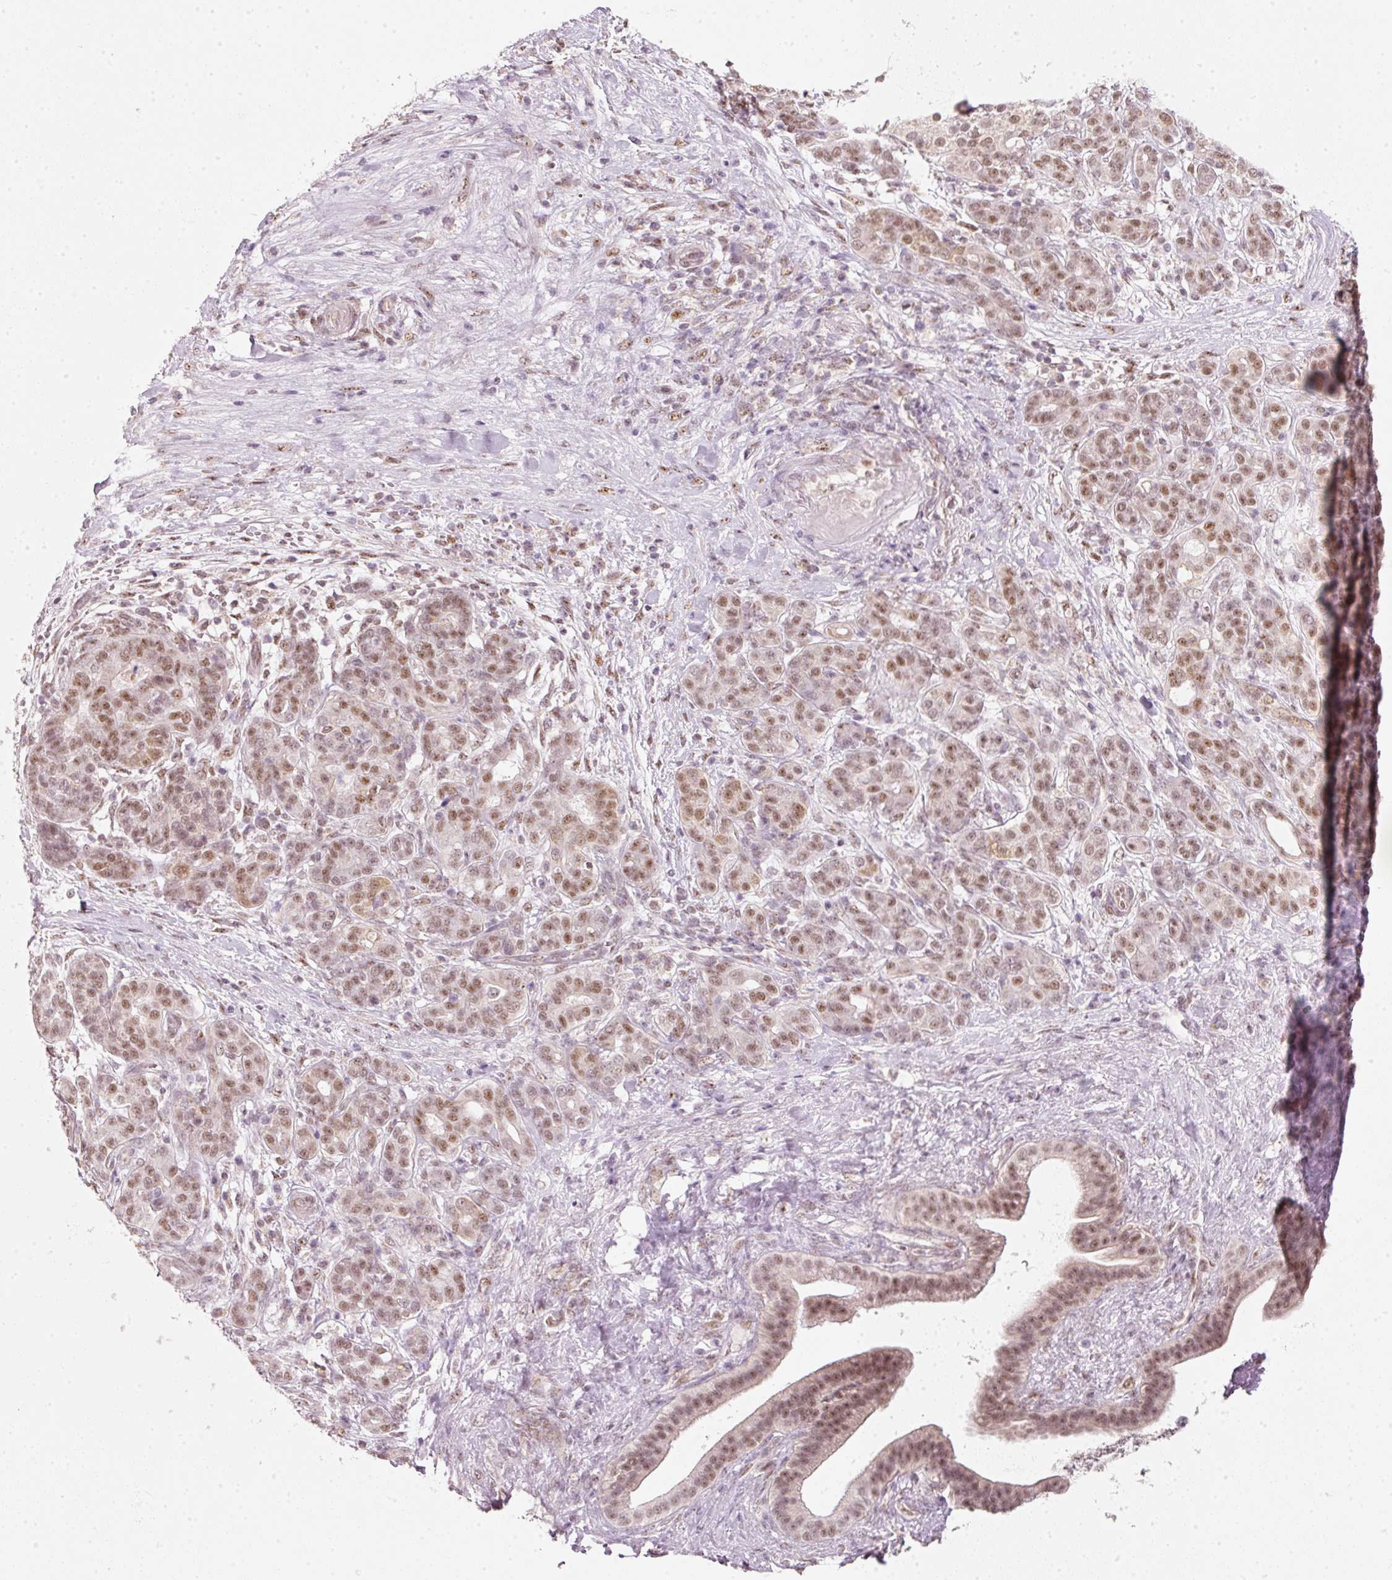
{"staining": {"intensity": "moderate", "quantity": ">75%", "location": "nuclear"}, "tissue": "pancreatic cancer", "cell_type": "Tumor cells", "image_type": "cancer", "snomed": [{"axis": "morphology", "description": "Adenocarcinoma, NOS"}, {"axis": "topography", "description": "Pancreas"}], "caption": "High-power microscopy captured an IHC photomicrograph of adenocarcinoma (pancreatic), revealing moderate nuclear positivity in approximately >75% of tumor cells.", "gene": "FSTL3", "patient": {"sex": "male", "age": 44}}